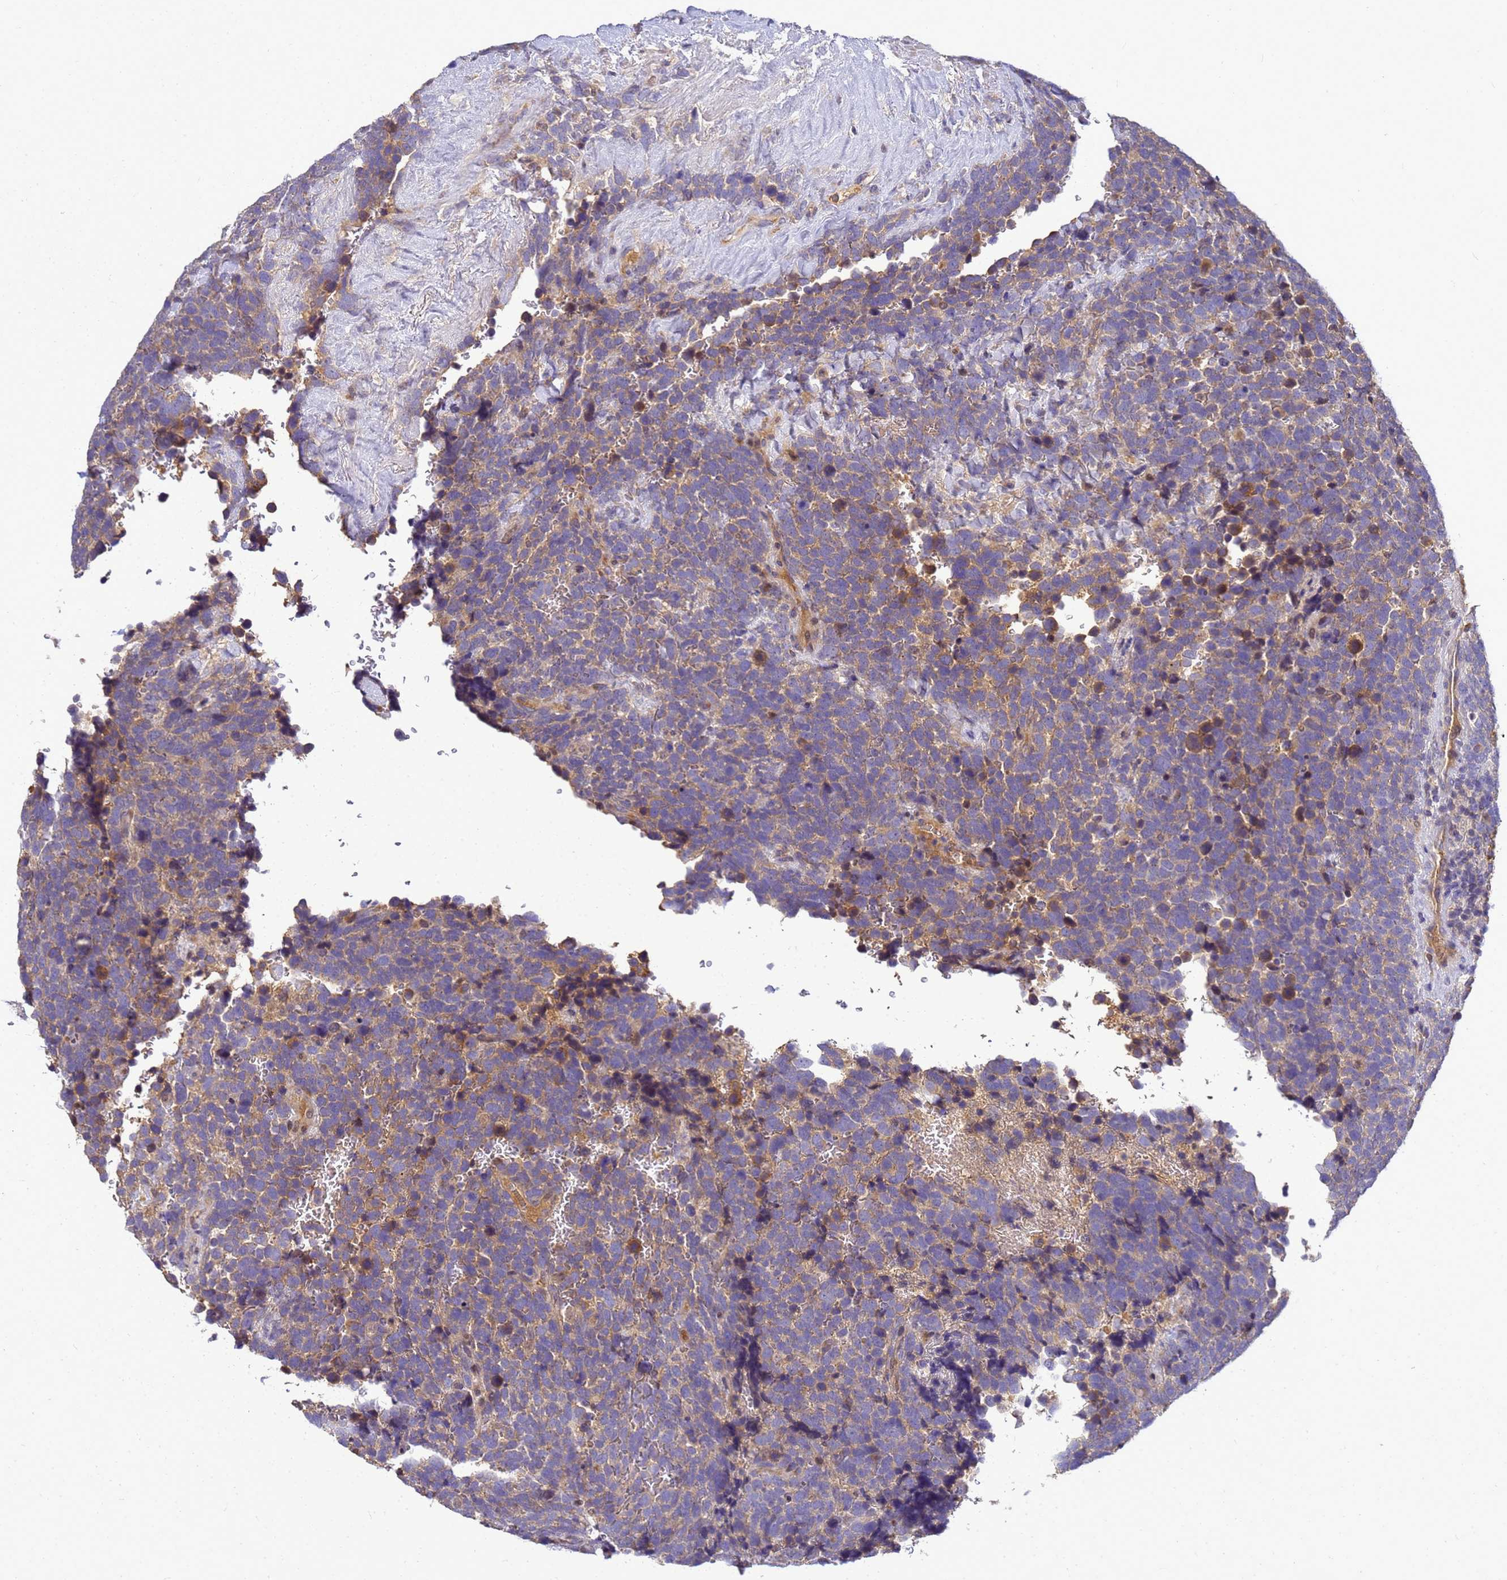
{"staining": {"intensity": "weak", "quantity": "25%-75%", "location": "cytoplasmic/membranous"}, "tissue": "urothelial cancer", "cell_type": "Tumor cells", "image_type": "cancer", "snomed": [{"axis": "morphology", "description": "Urothelial carcinoma, High grade"}, {"axis": "topography", "description": "Urinary bladder"}], "caption": "A high-resolution micrograph shows IHC staining of urothelial cancer, which displays weak cytoplasmic/membranous positivity in about 25%-75% of tumor cells.", "gene": "TMEM74B", "patient": {"sex": "female", "age": 82}}